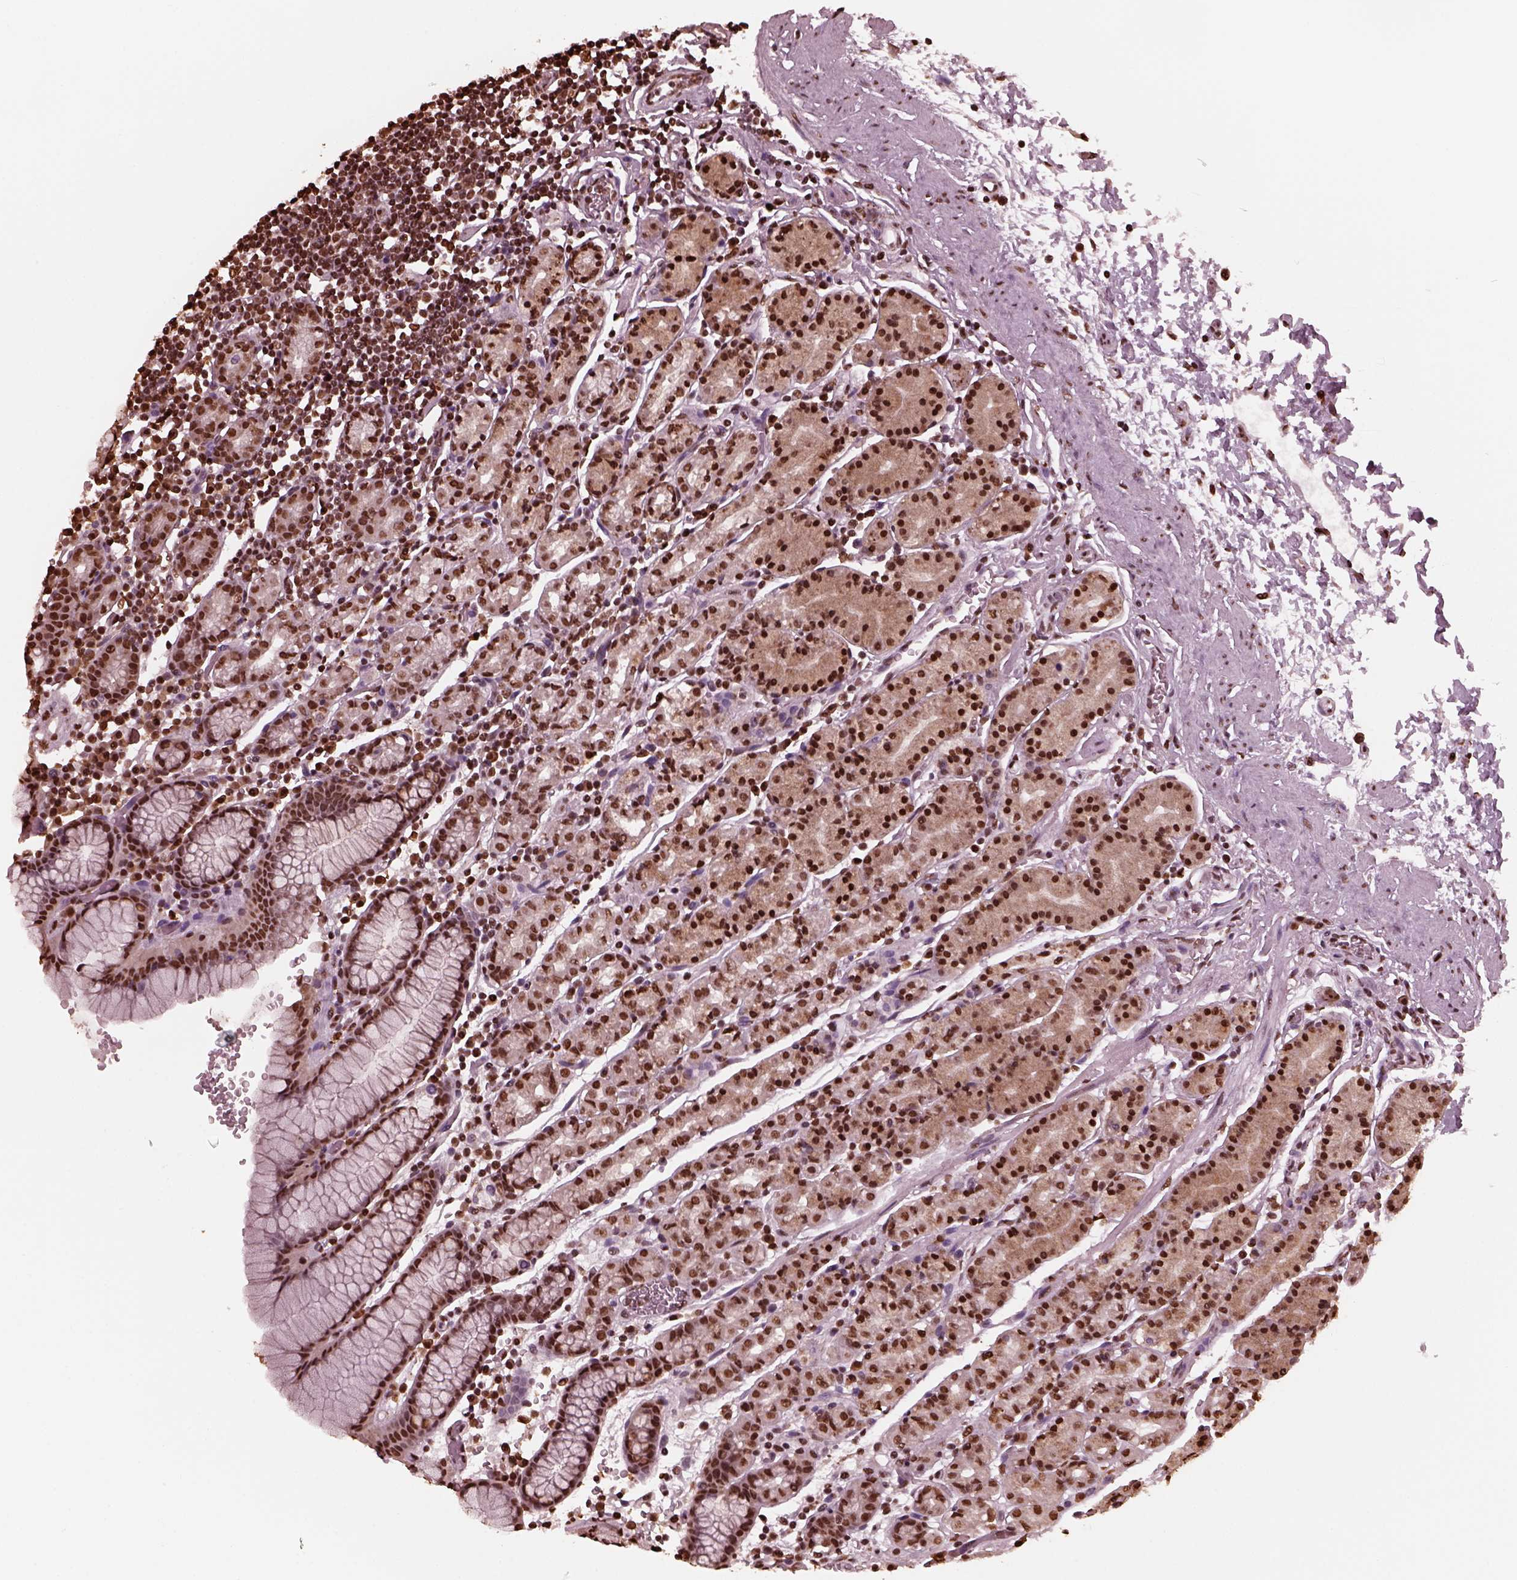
{"staining": {"intensity": "strong", "quantity": ">75%", "location": "nuclear"}, "tissue": "stomach", "cell_type": "Glandular cells", "image_type": "normal", "snomed": [{"axis": "morphology", "description": "Normal tissue, NOS"}, {"axis": "topography", "description": "Stomach, upper"}, {"axis": "topography", "description": "Stomach"}], "caption": "Protein positivity by immunohistochemistry (IHC) shows strong nuclear expression in approximately >75% of glandular cells in normal stomach. (DAB = brown stain, brightfield microscopy at high magnification).", "gene": "NSD1", "patient": {"sex": "male", "age": 62}}